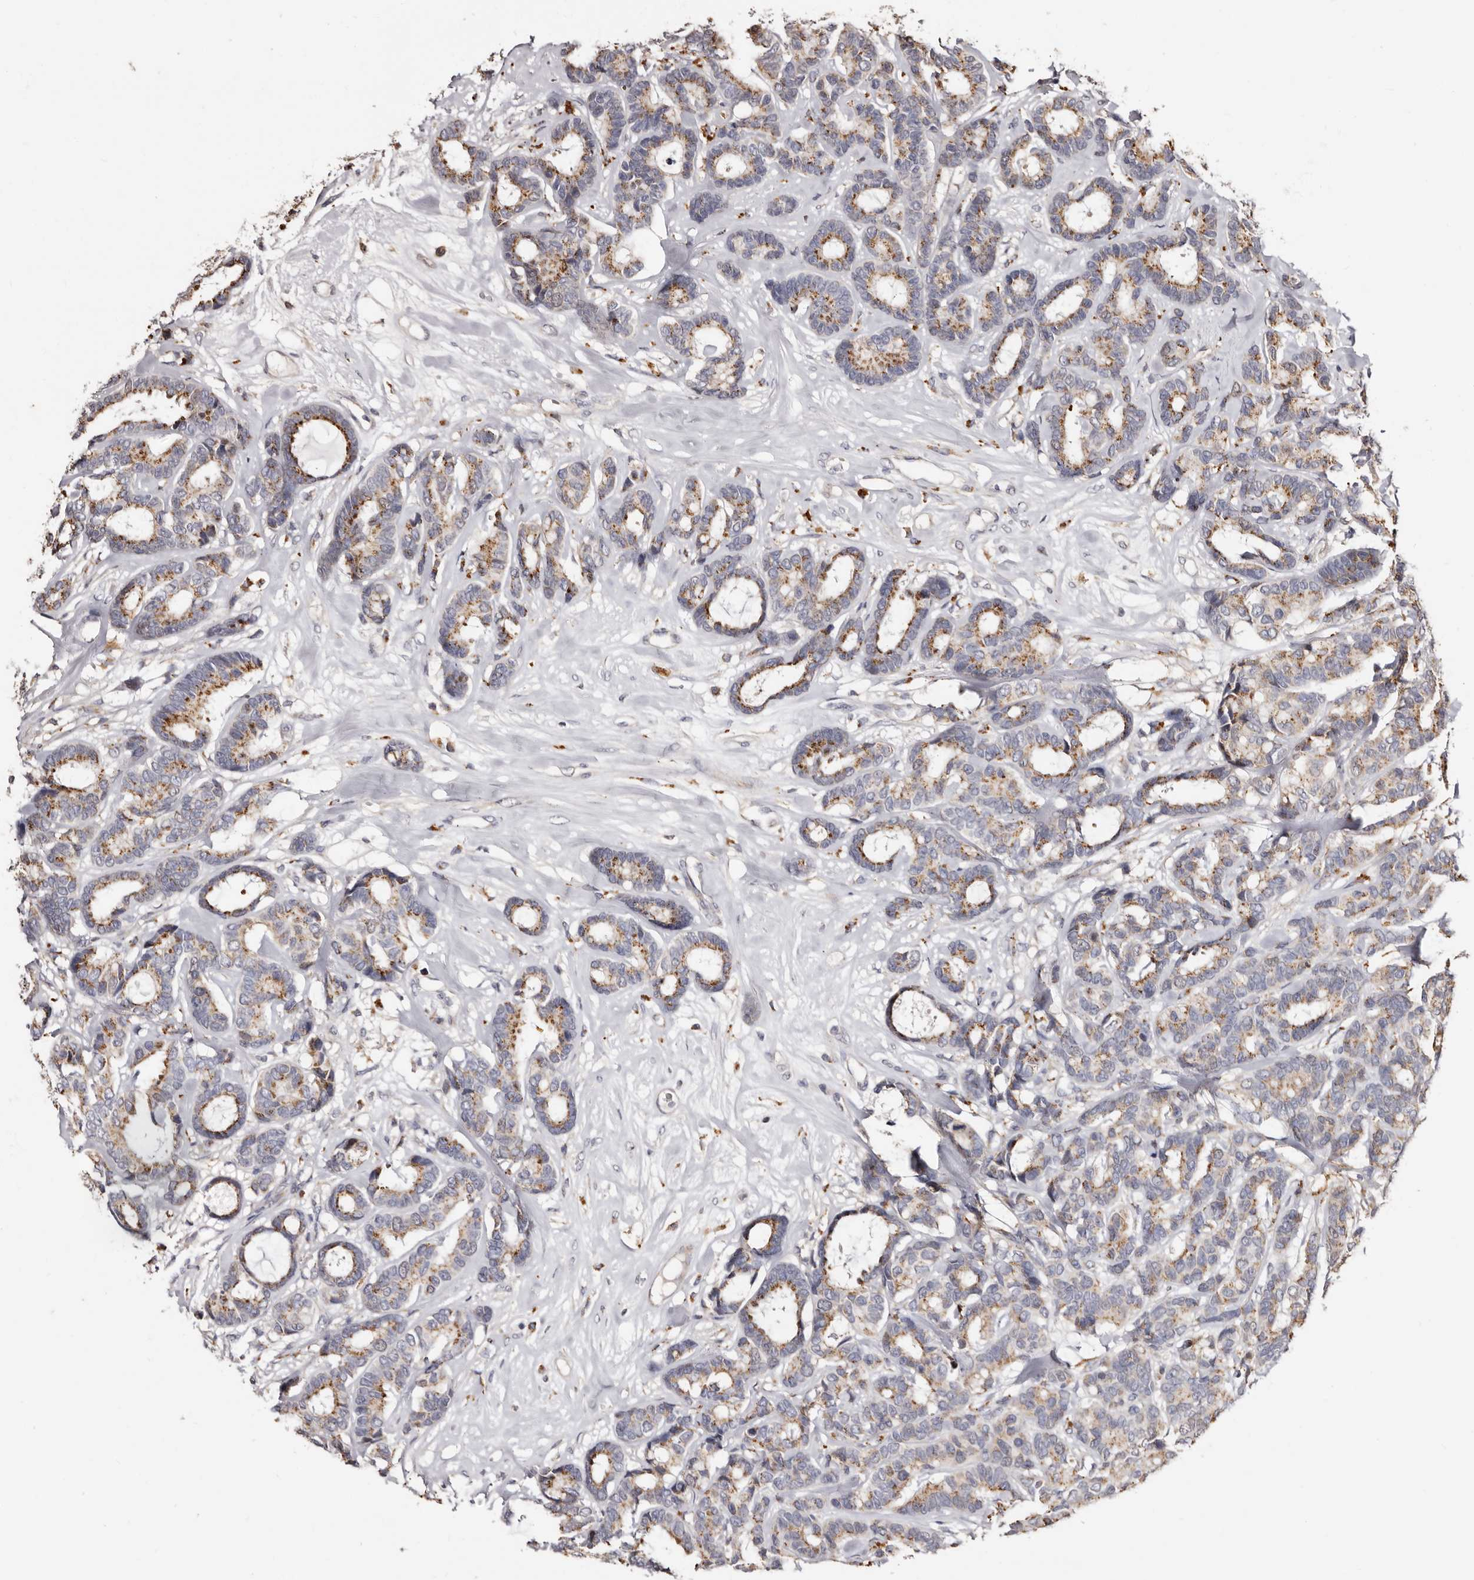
{"staining": {"intensity": "moderate", "quantity": ">75%", "location": "cytoplasmic/membranous"}, "tissue": "breast cancer", "cell_type": "Tumor cells", "image_type": "cancer", "snomed": [{"axis": "morphology", "description": "Duct carcinoma"}, {"axis": "topography", "description": "Breast"}], "caption": "Breast cancer (infiltrating ductal carcinoma) stained with immunohistochemistry exhibits moderate cytoplasmic/membranous expression in approximately >75% of tumor cells.", "gene": "PTAFR", "patient": {"sex": "female", "age": 87}}